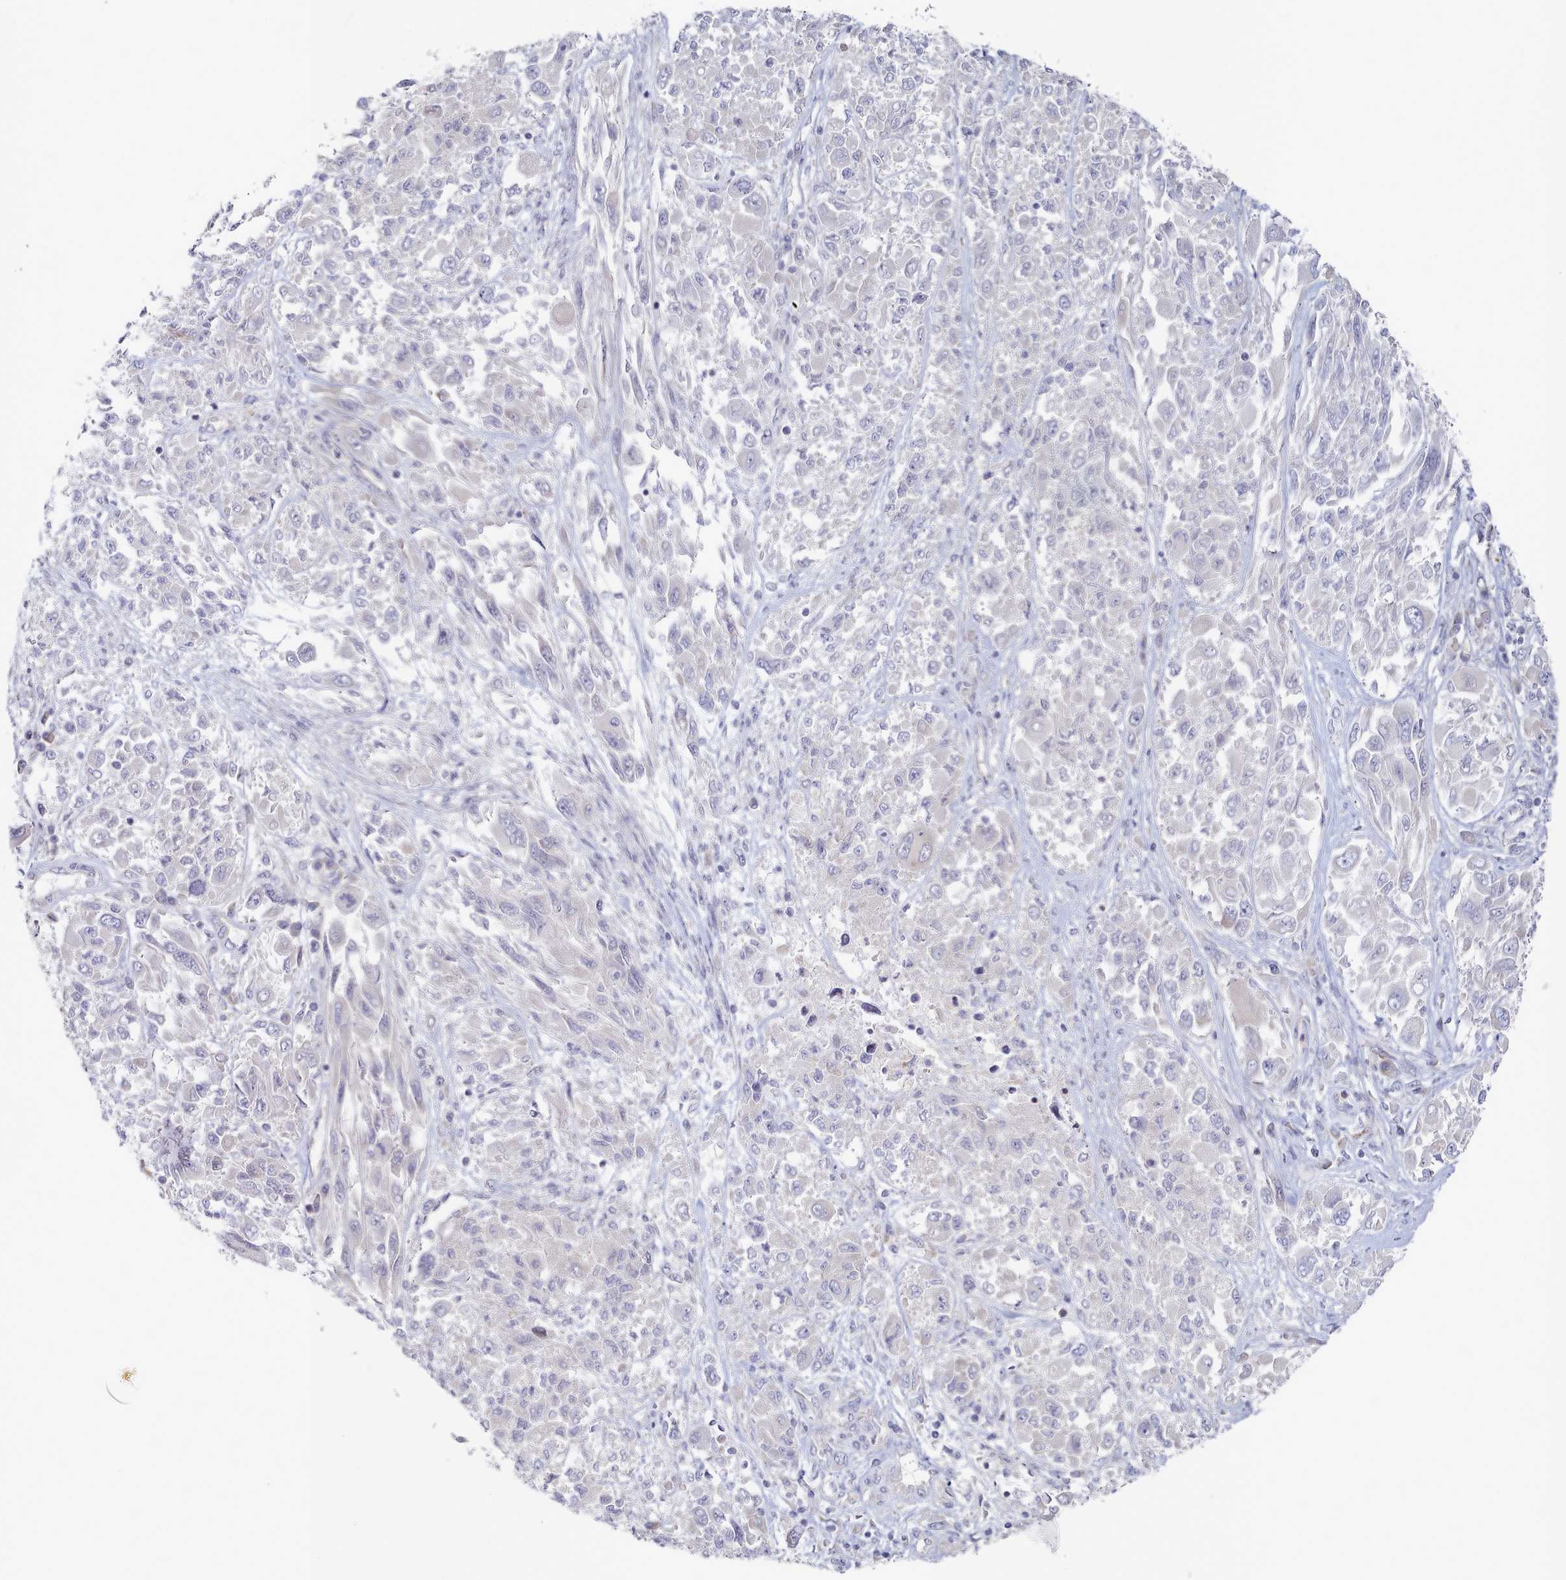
{"staining": {"intensity": "negative", "quantity": "none", "location": "none"}, "tissue": "melanoma", "cell_type": "Tumor cells", "image_type": "cancer", "snomed": [{"axis": "morphology", "description": "Malignant melanoma, NOS"}, {"axis": "topography", "description": "Skin"}], "caption": "High power microscopy image of an immunohistochemistry histopathology image of melanoma, revealing no significant positivity in tumor cells.", "gene": "TYW1B", "patient": {"sex": "female", "age": 91}}